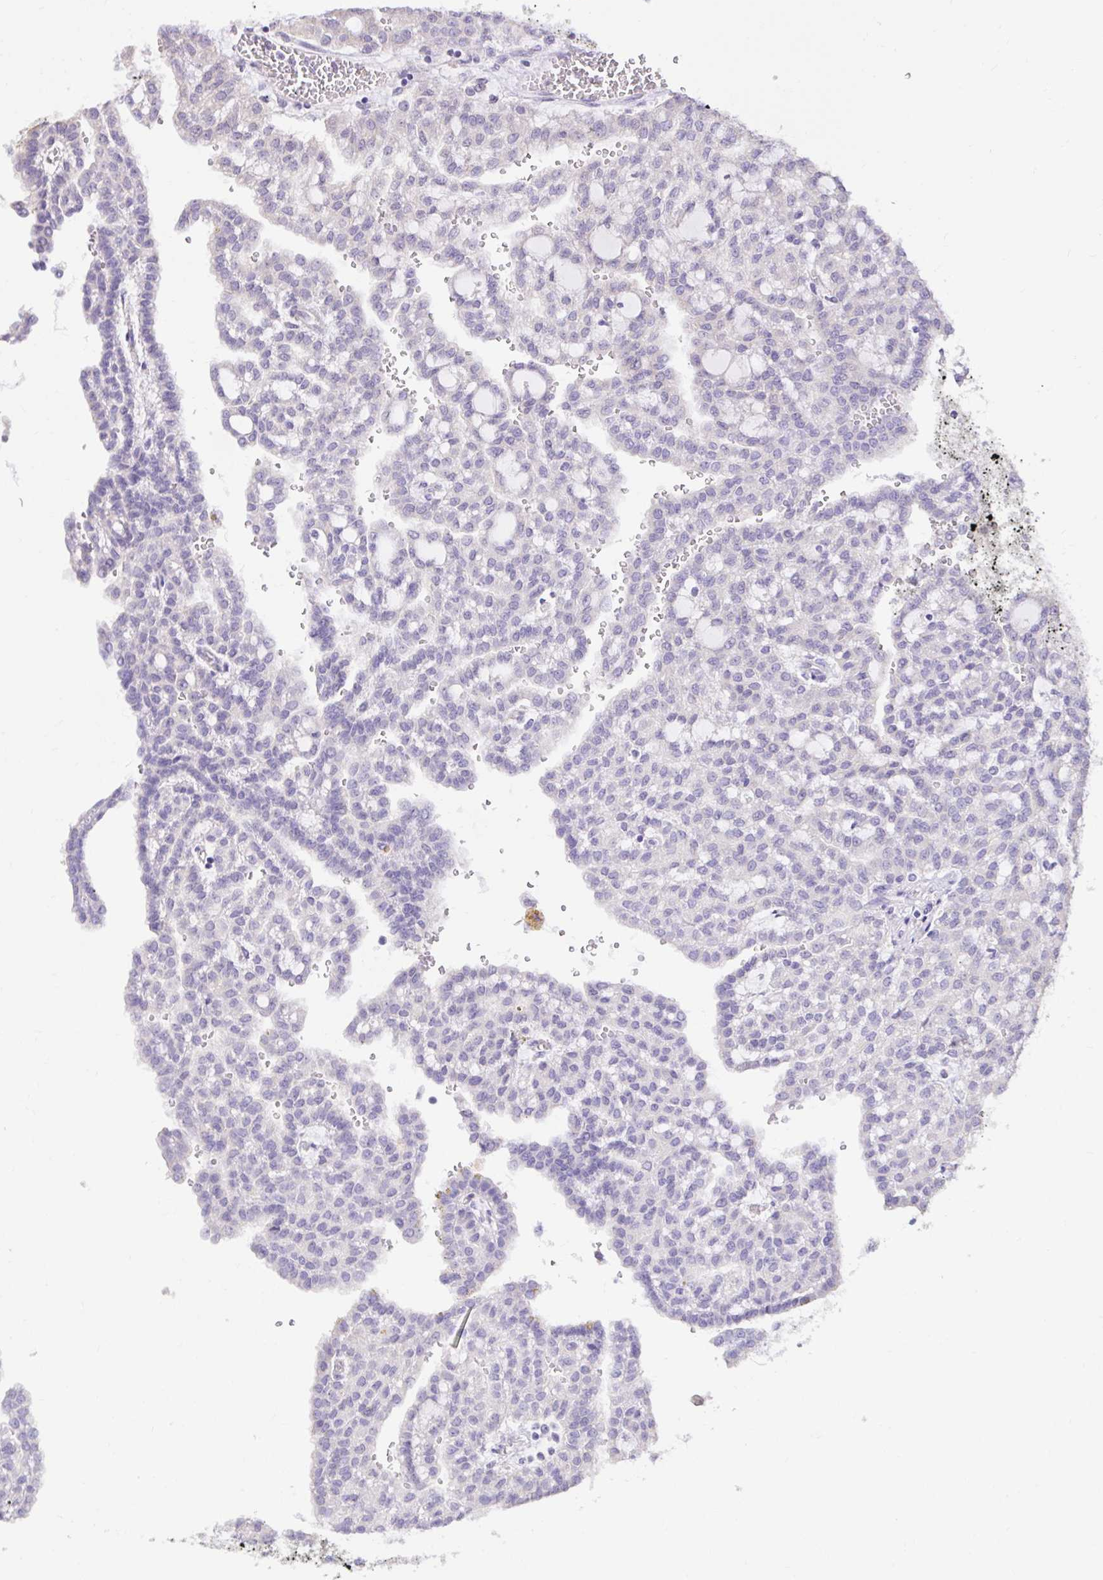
{"staining": {"intensity": "negative", "quantity": "none", "location": "none"}, "tissue": "renal cancer", "cell_type": "Tumor cells", "image_type": "cancer", "snomed": [{"axis": "morphology", "description": "Adenocarcinoma, NOS"}, {"axis": "topography", "description": "Kidney"}], "caption": "Immunohistochemistry (IHC) of human adenocarcinoma (renal) reveals no expression in tumor cells. (DAB IHC, high magnification).", "gene": "KIAA1210", "patient": {"sex": "male", "age": 63}}